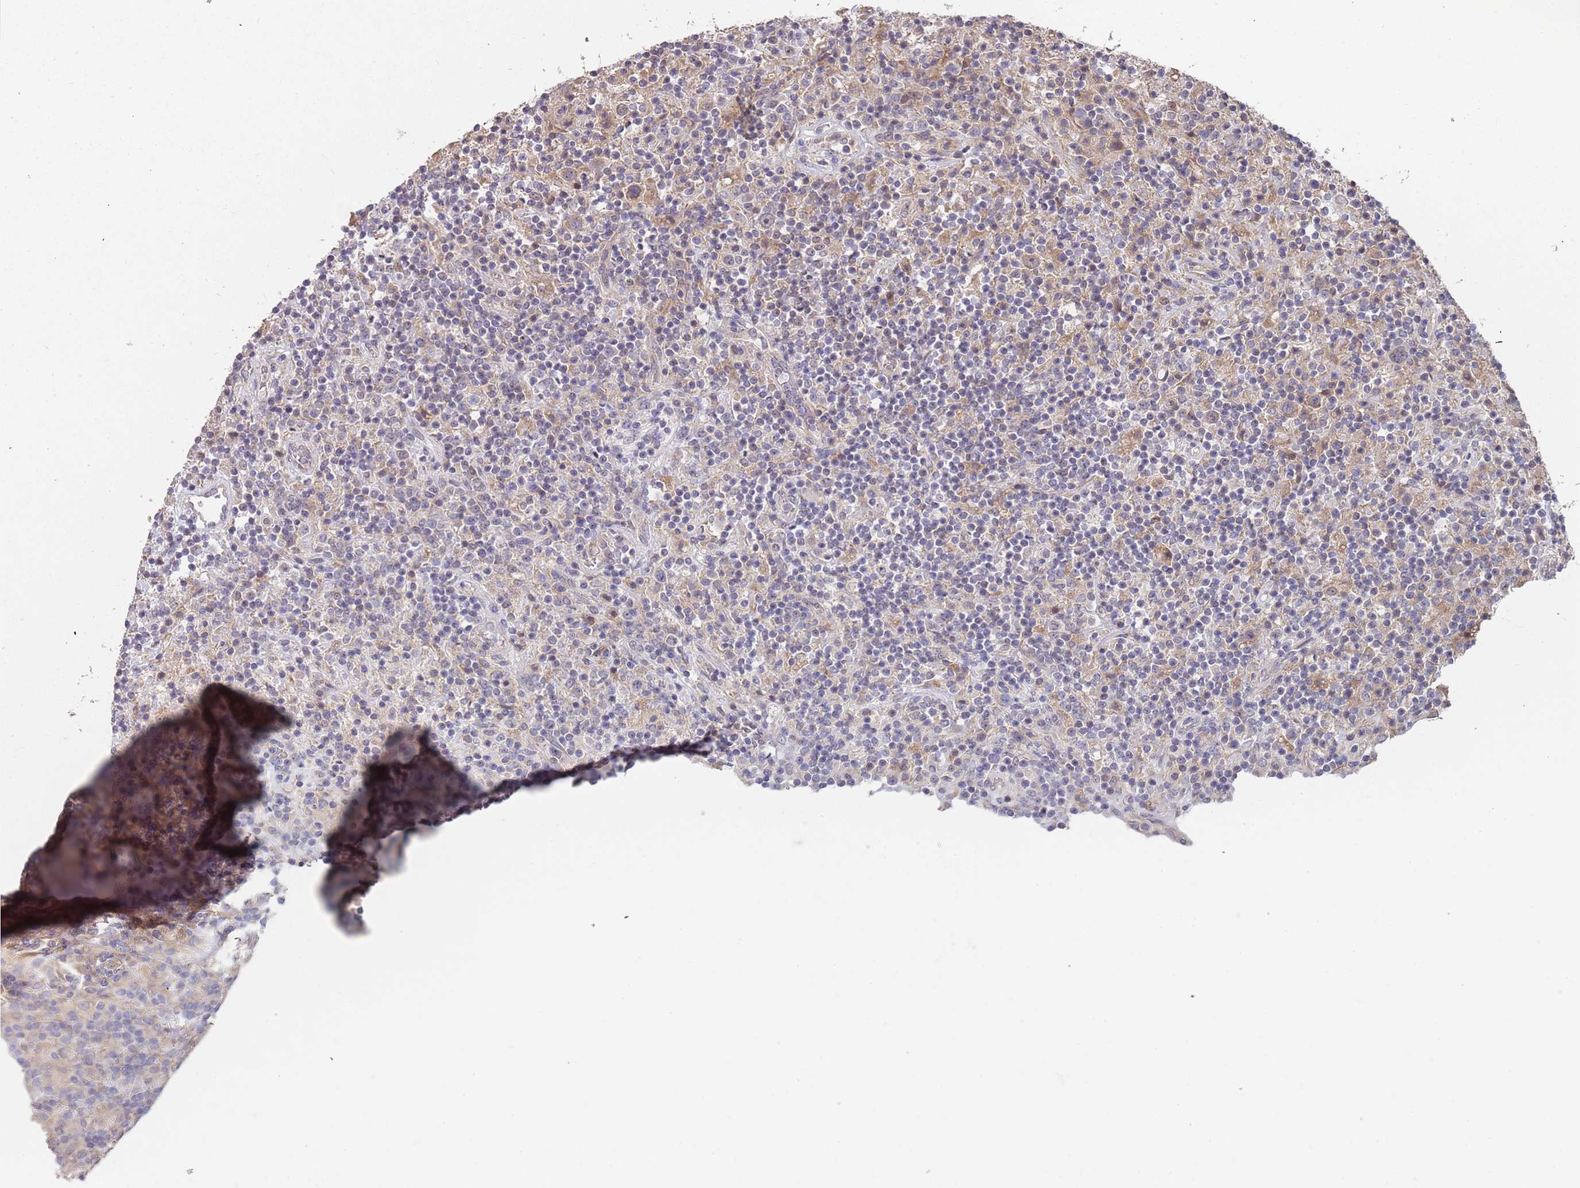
{"staining": {"intensity": "moderate", "quantity": "<25%", "location": "cytoplasmic/membranous"}, "tissue": "lymphoma", "cell_type": "Tumor cells", "image_type": "cancer", "snomed": [{"axis": "morphology", "description": "Hodgkin's disease, NOS"}, {"axis": "topography", "description": "Lymph node"}], "caption": "There is low levels of moderate cytoplasmic/membranous staining in tumor cells of Hodgkin's disease, as demonstrated by immunohistochemical staining (brown color).", "gene": "TMEM64", "patient": {"sex": "male", "age": 70}}